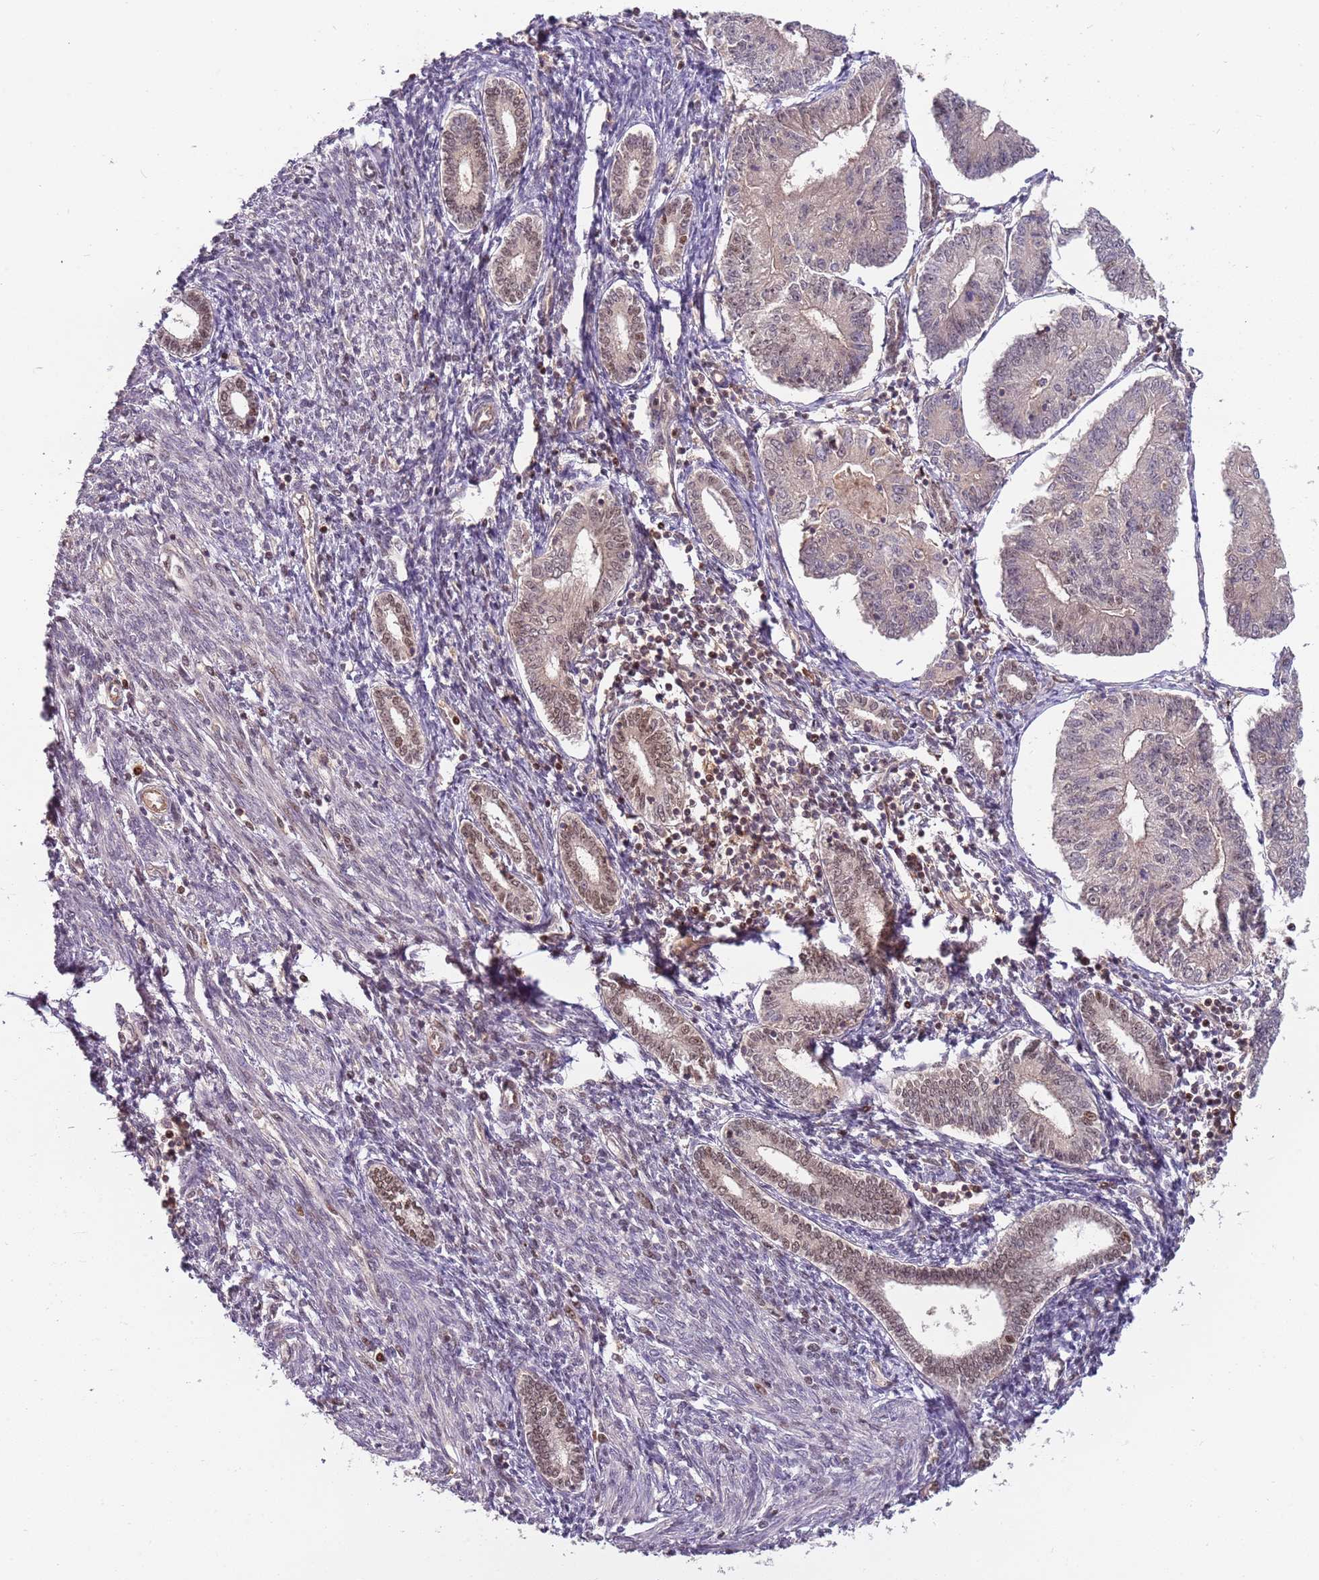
{"staining": {"intensity": "weak", "quantity": "25%-75%", "location": "nuclear"}, "tissue": "endometrial cancer", "cell_type": "Tumor cells", "image_type": "cancer", "snomed": [{"axis": "morphology", "description": "Adenocarcinoma, NOS"}, {"axis": "topography", "description": "Endometrium"}], "caption": "Immunohistochemistry of human adenocarcinoma (endometrial) displays low levels of weak nuclear staining in approximately 25%-75% of tumor cells. (IHC, brightfield microscopy, high magnification).", "gene": "GSTO2", "patient": {"sex": "female", "age": 56}}